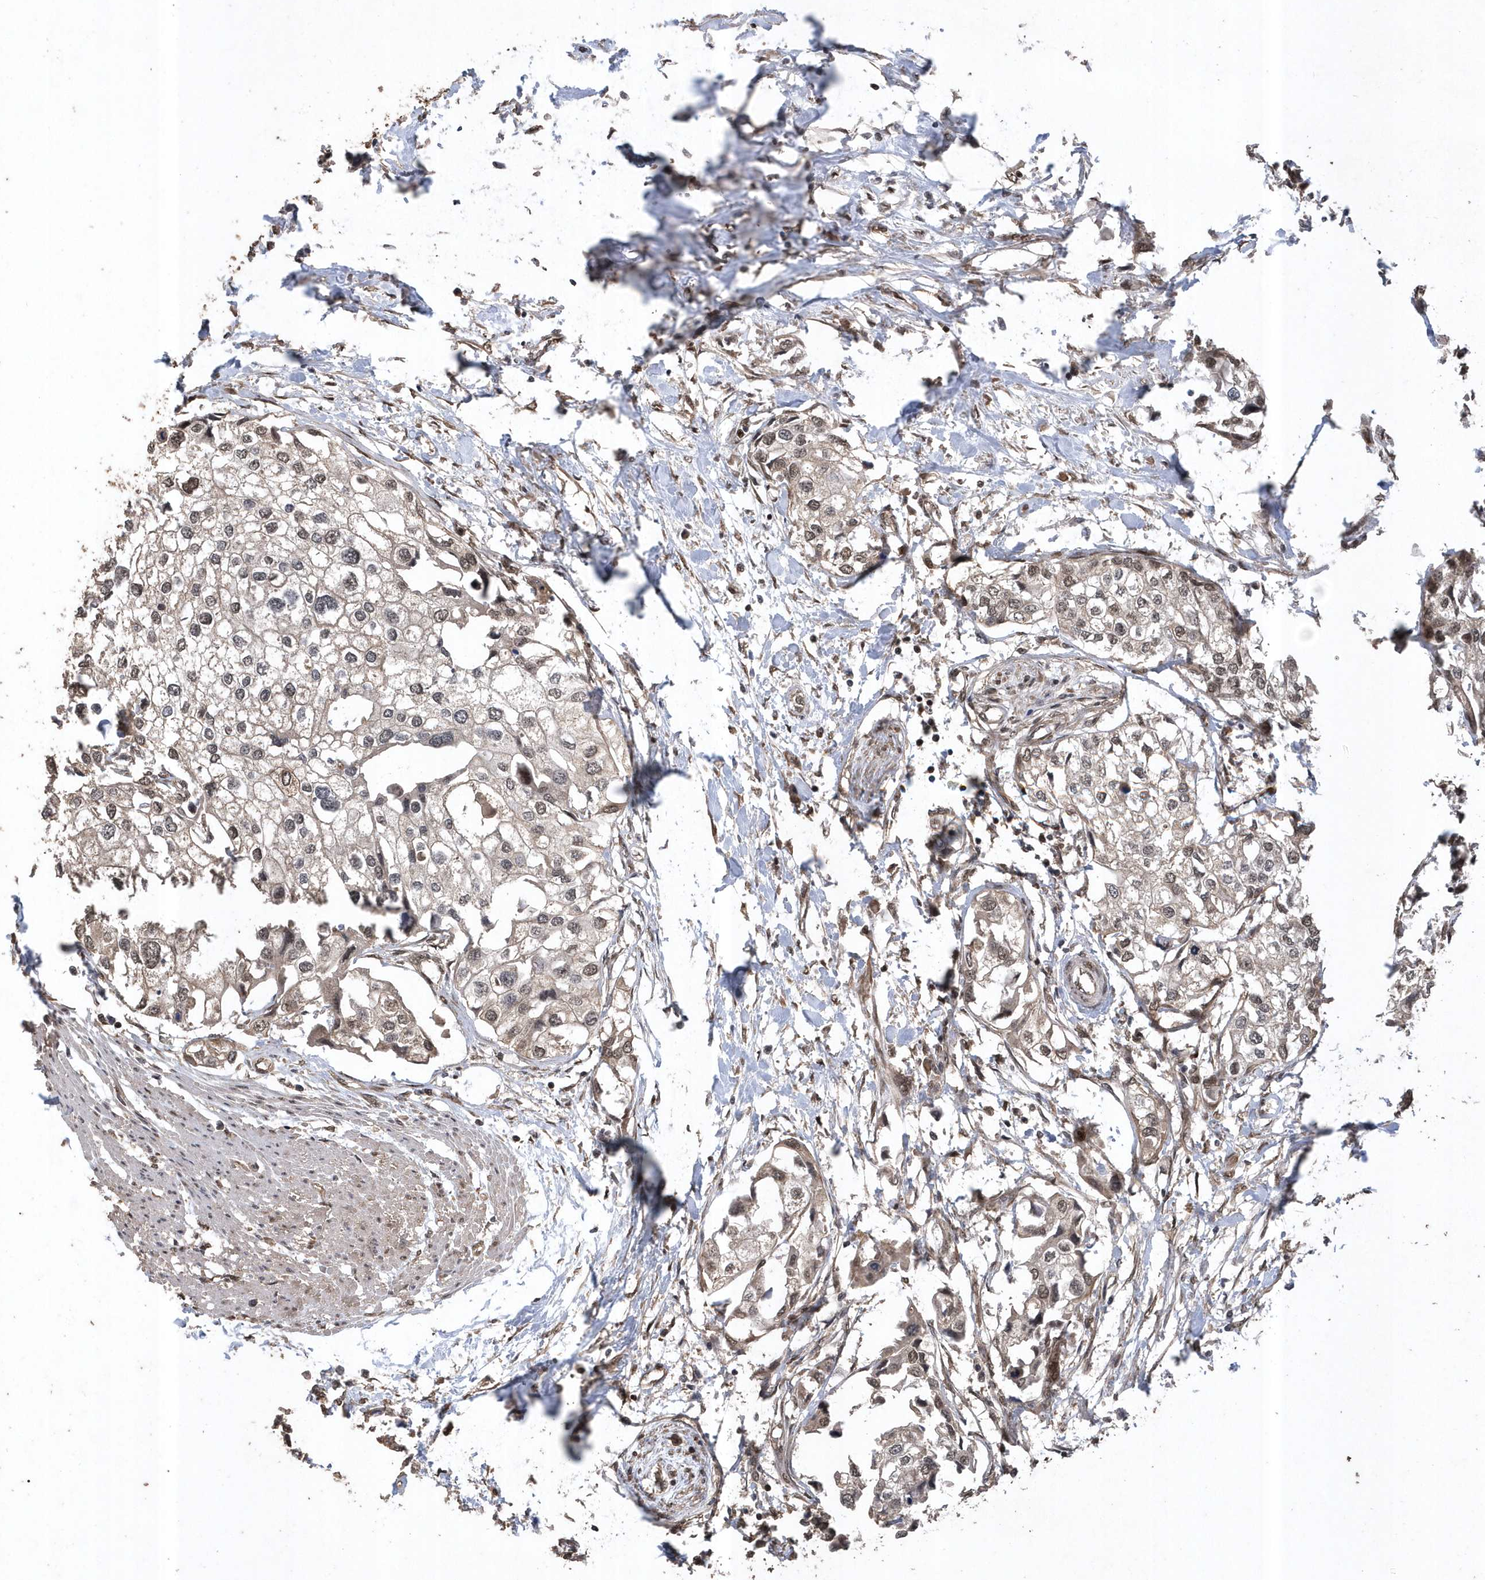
{"staining": {"intensity": "weak", "quantity": "<25%", "location": "cytoplasmic/membranous,nuclear"}, "tissue": "urothelial cancer", "cell_type": "Tumor cells", "image_type": "cancer", "snomed": [{"axis": "morphology", "description": "Urothelial carcinoma, High grade"}, {"axis": "topography", "description": "Urinary bladder"}], "caption": "DAB immunohistochemical staining of human urothelial cancer shows no significant expression in tumor cells.", "gene": "INTS12", "patient": {"sex": "male", "age": 64}}